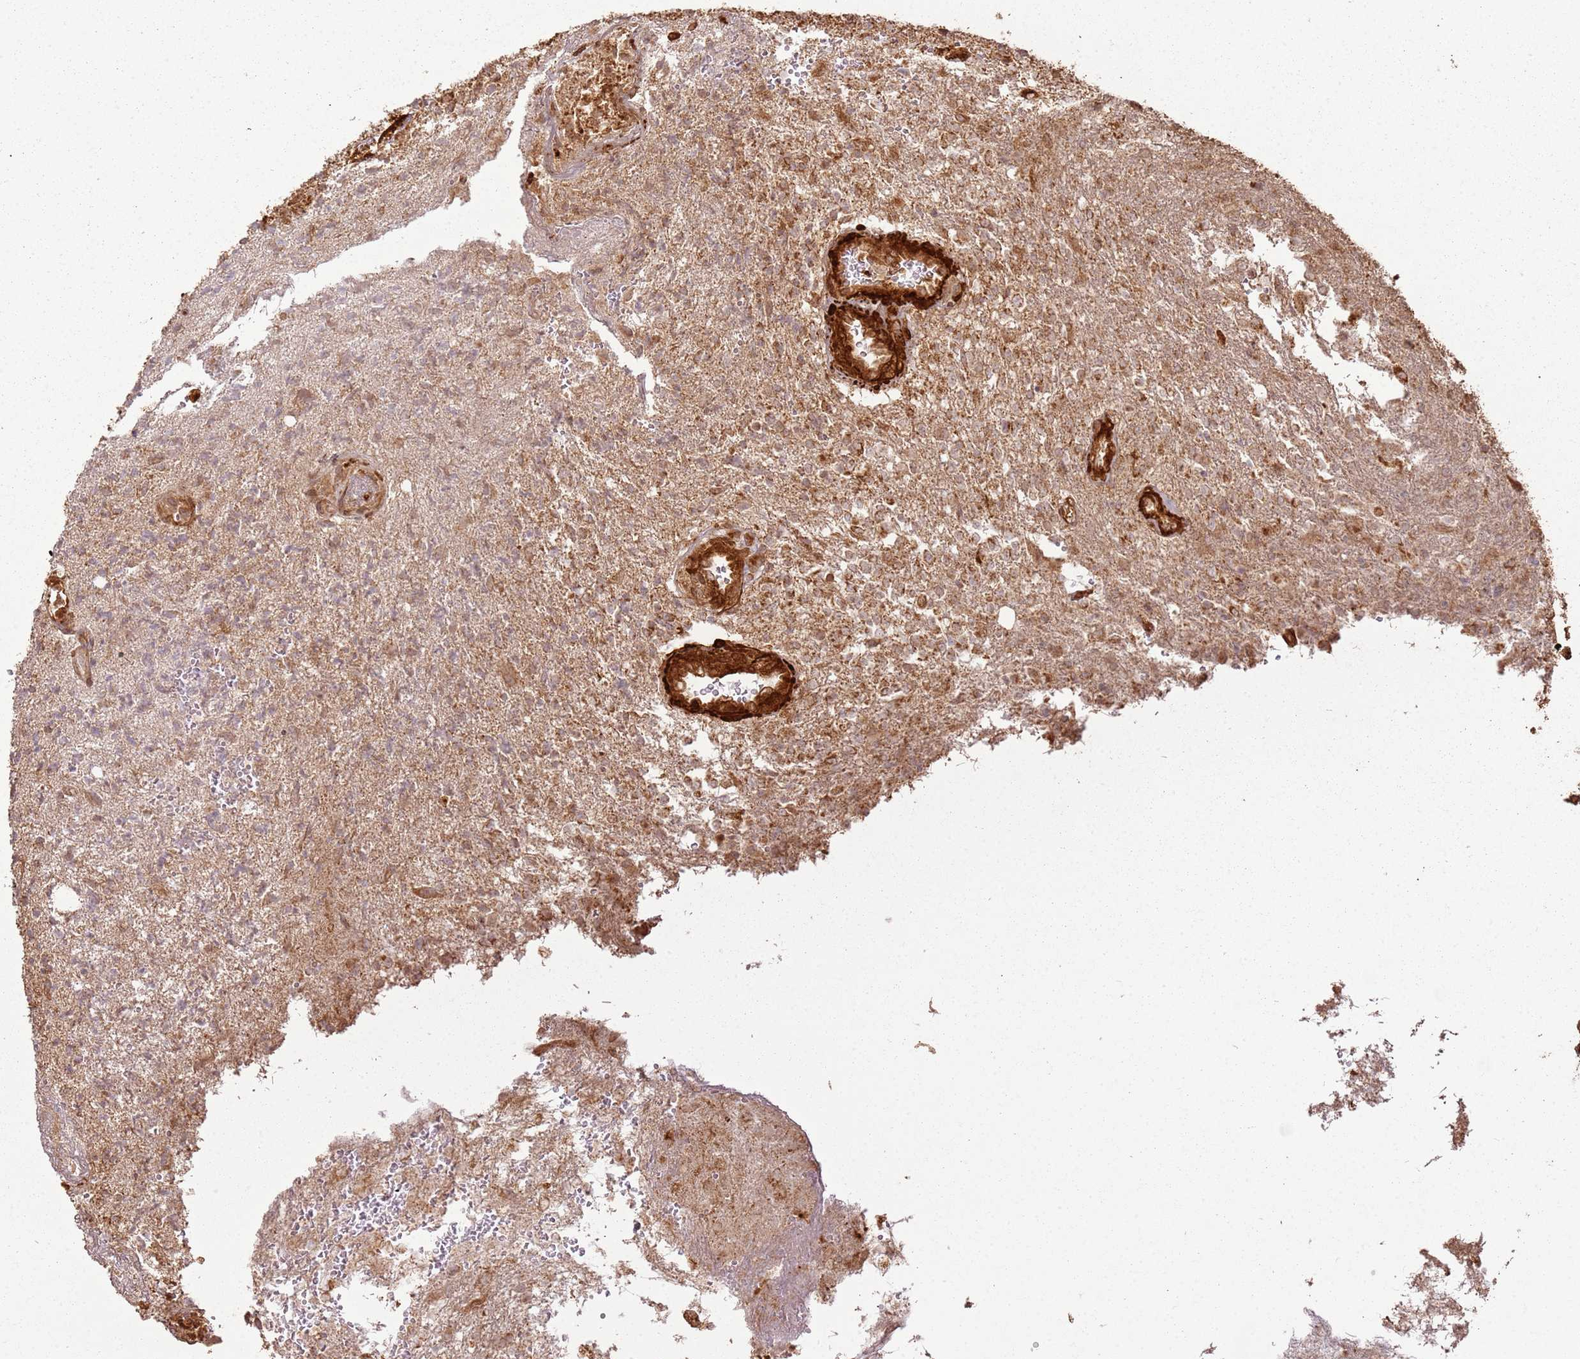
{"staining": {"intensity": "moderate", "quantity": "25%-75%", "location": "cytoplasmic/membranous"}, "tissue": "glioma", "cell_type": "Tumor cells", "image_type": "cancer", "snomed": [{"axis": "morphology", "description": "Glioma, malignant, High grade"}, {"axis": "topography", "description": "Brain"}], "caption": "A high-resolution histopathology image shows immunohistochemistry (IHC) staining of high-grade glioma (malignant), which exhibits moderate cytoplasmic/membranous expression in about 25%-75% of tumor cells.", "gene": "DDX59", "patient": {"sex": "male", "age": 56}}